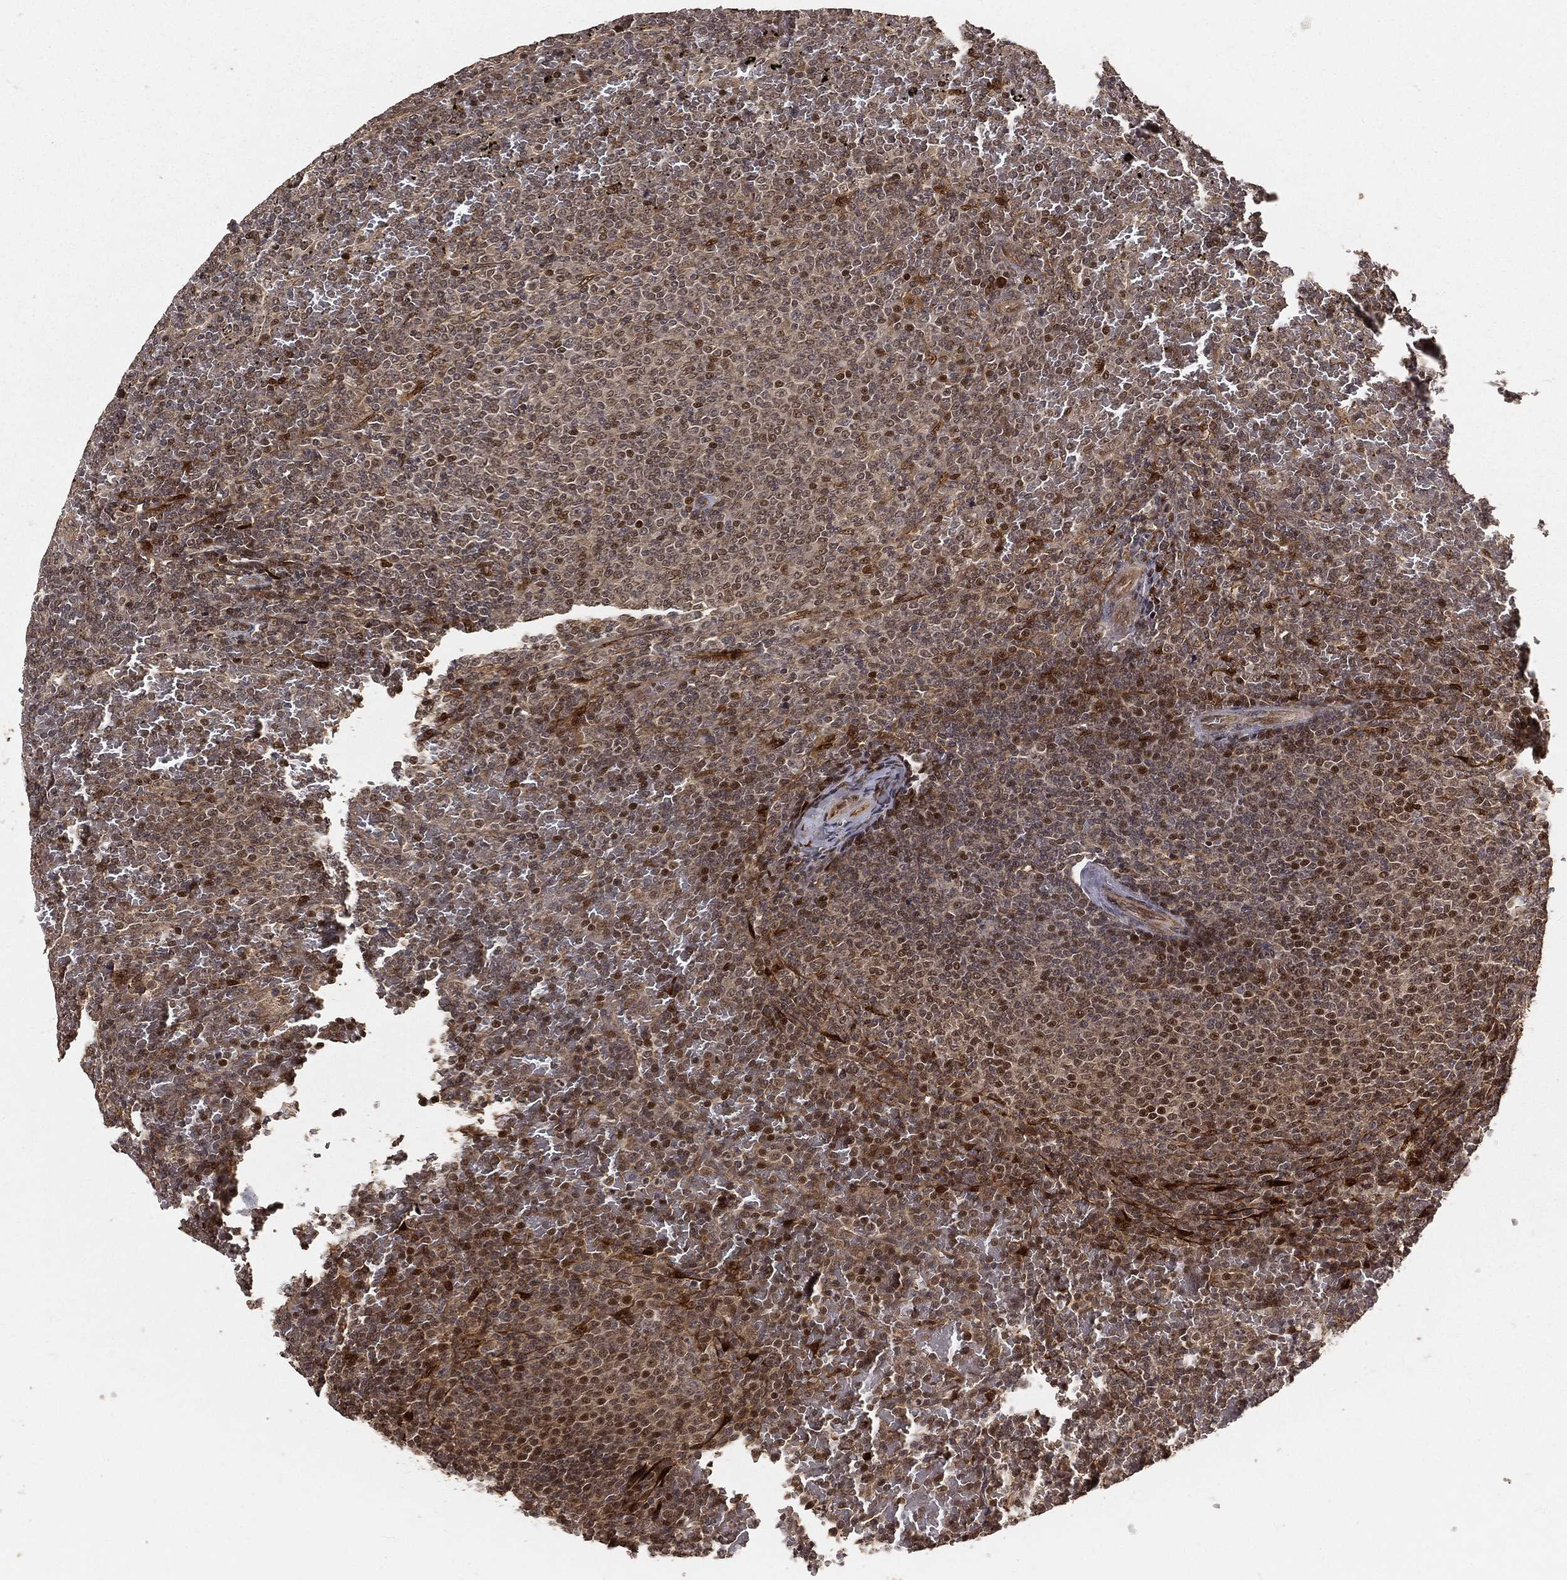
{"staining": {"intensity": "strong", "quantity": "<25%", "location": "nuclear"}, "tissue": "lymphoma", "cell_type": "Tumor cells", "image_type": "cancer", "snomed": [{"axis": "morphology", "description": "Malignant lymphoma, non-Hodgkin's type, Low grade"}, {"axis": "topography", "description": "Spleen"}], "caption": "Protein expression analysis of human lymphoma reveals strong nuclear staining in about <25% of tumor cells.", "gene": "MAPK1", "patient": {"sex": "female", "age": 77}}